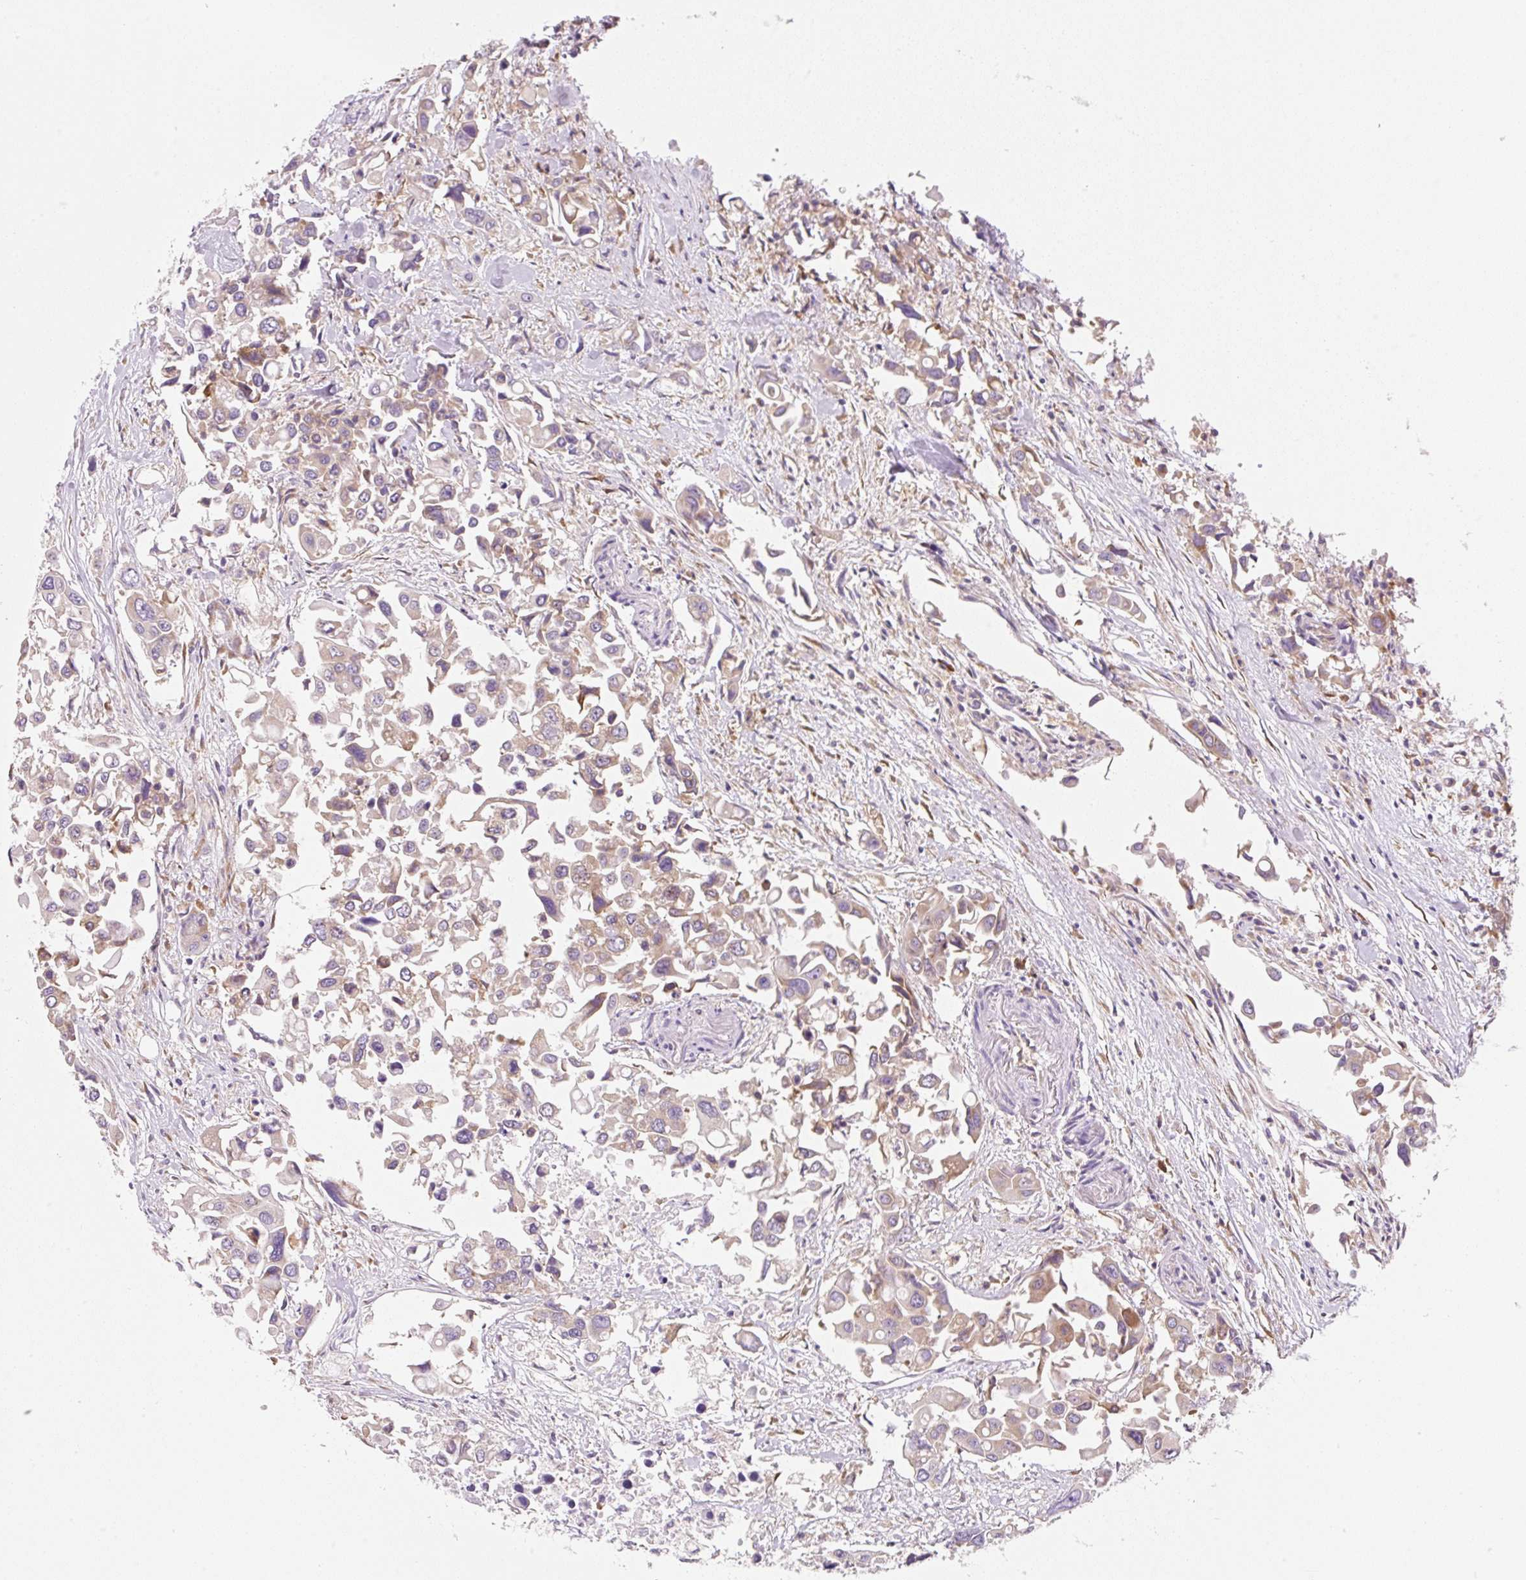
{"staining": {"intensity": "weak", "quantity": "25%-75%", "location": "cytoplasmic/membranous"}, "tissue": "colorectal cancer", "cell_type": "Tumor cells", "image_type": "cancer", "snomed": [{"axis": "morphology", "description": "Adenocarcinoma, NOS"}, {"axis": "topography", "description": "Colon"}], "caption": "Weak cytoplasmic/membranous positivity for a protein is seen in about 25%-75% of tumor cells of adenocarcinoma (colorectal) using IHC.", "gene": "RPL18A", "patient": {"sex": "male", "age": 77}}